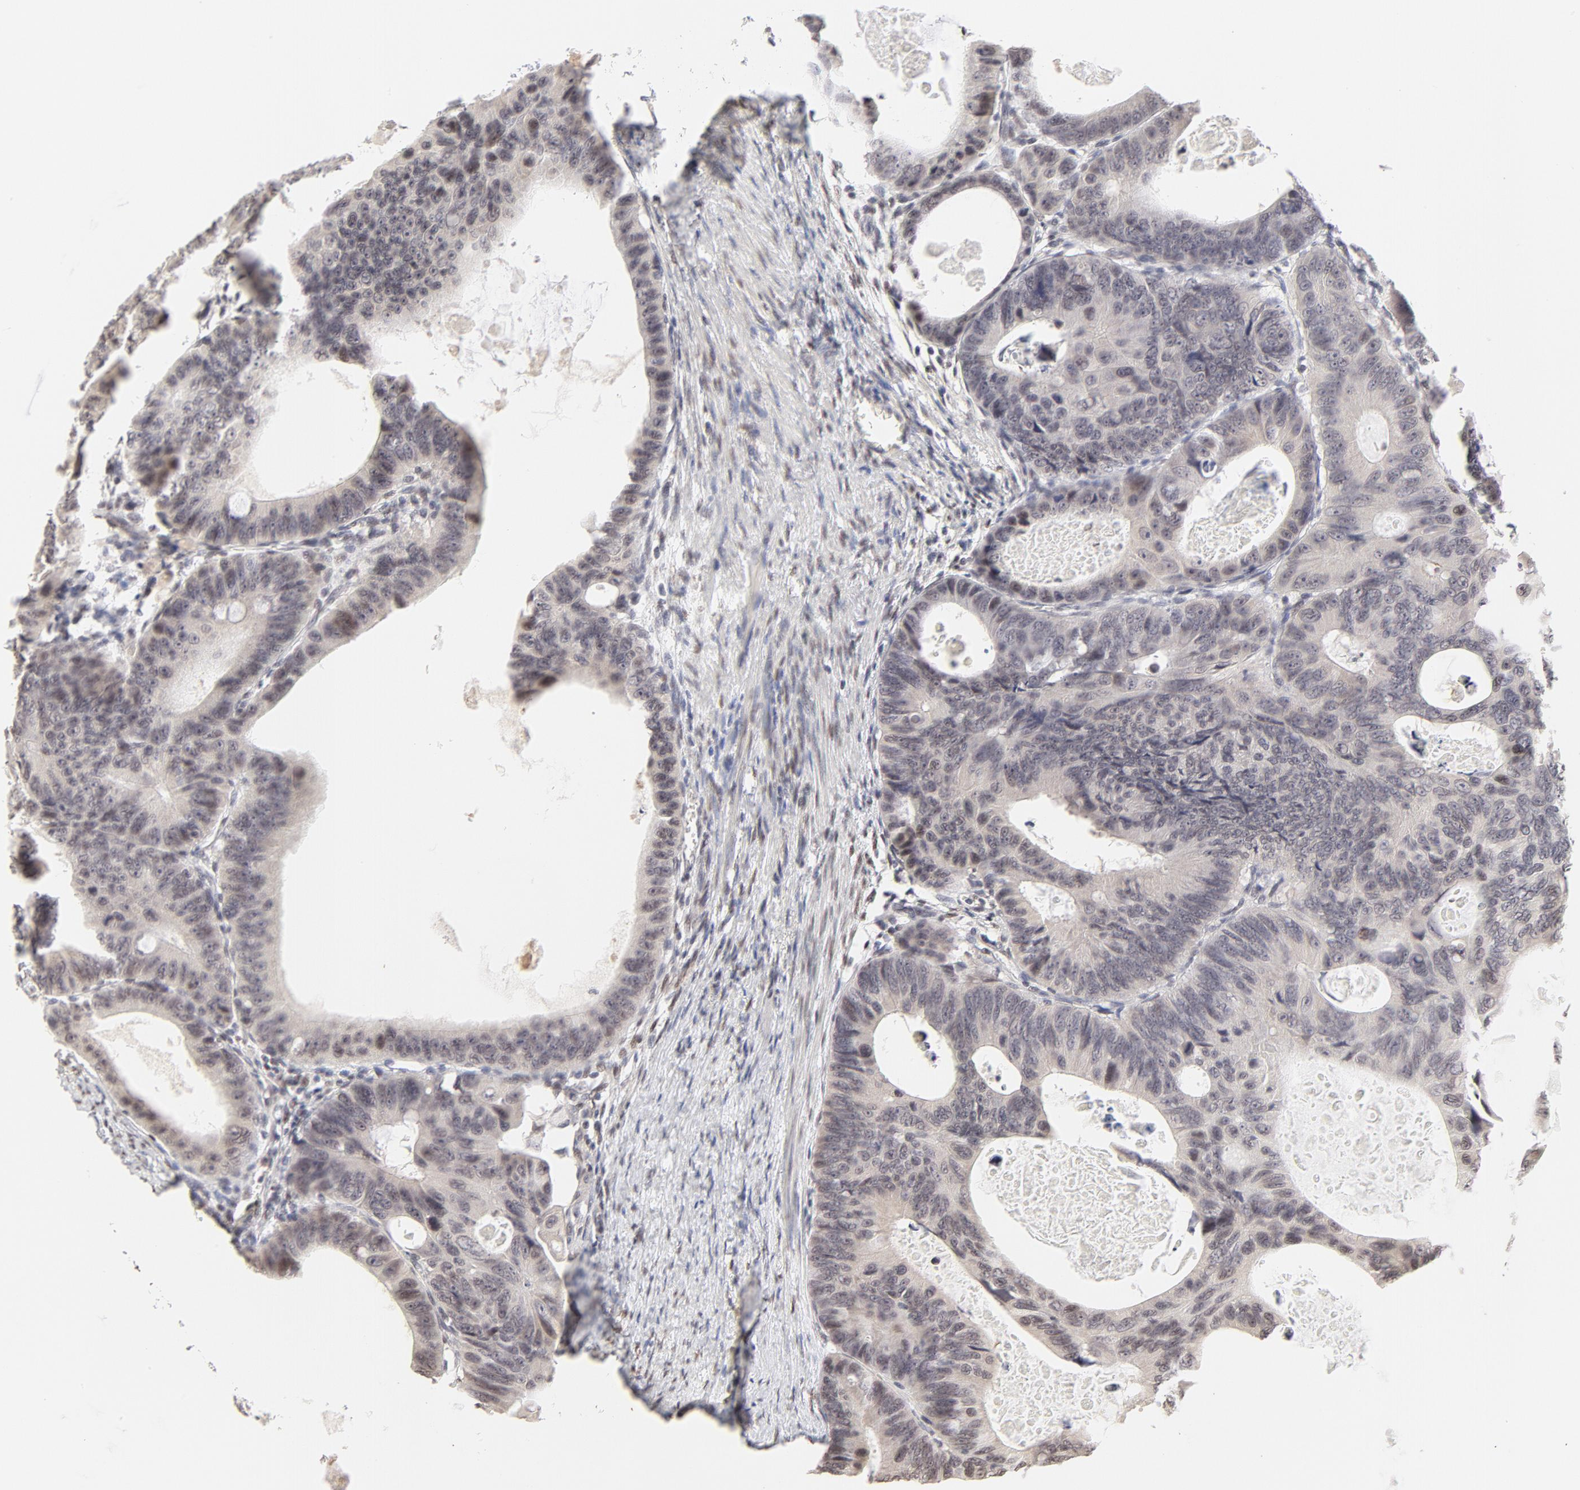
{"staining": {"intensity": "weak", "quantity": "<25%", "location": "nuclear"}, "tissue": "colorectal cancer", "cell_type": "Tumor cells", "image_type": "cancer", "snomed": [{"axis": "morphology", "description": "Adenocarcinoma, NOS"}, {"axis": "topography", "description": "Colon"}], "caption": "Immunohistochemistry (IHC) photomicrograph of neoplastic tissue: colorectal cancer stained with DAB (3,3'-diaminobenzidine) shows no significant protein staining in tumor cells.", "gene": "PBX3", "patient": {"sex": "female", "age": 55}}